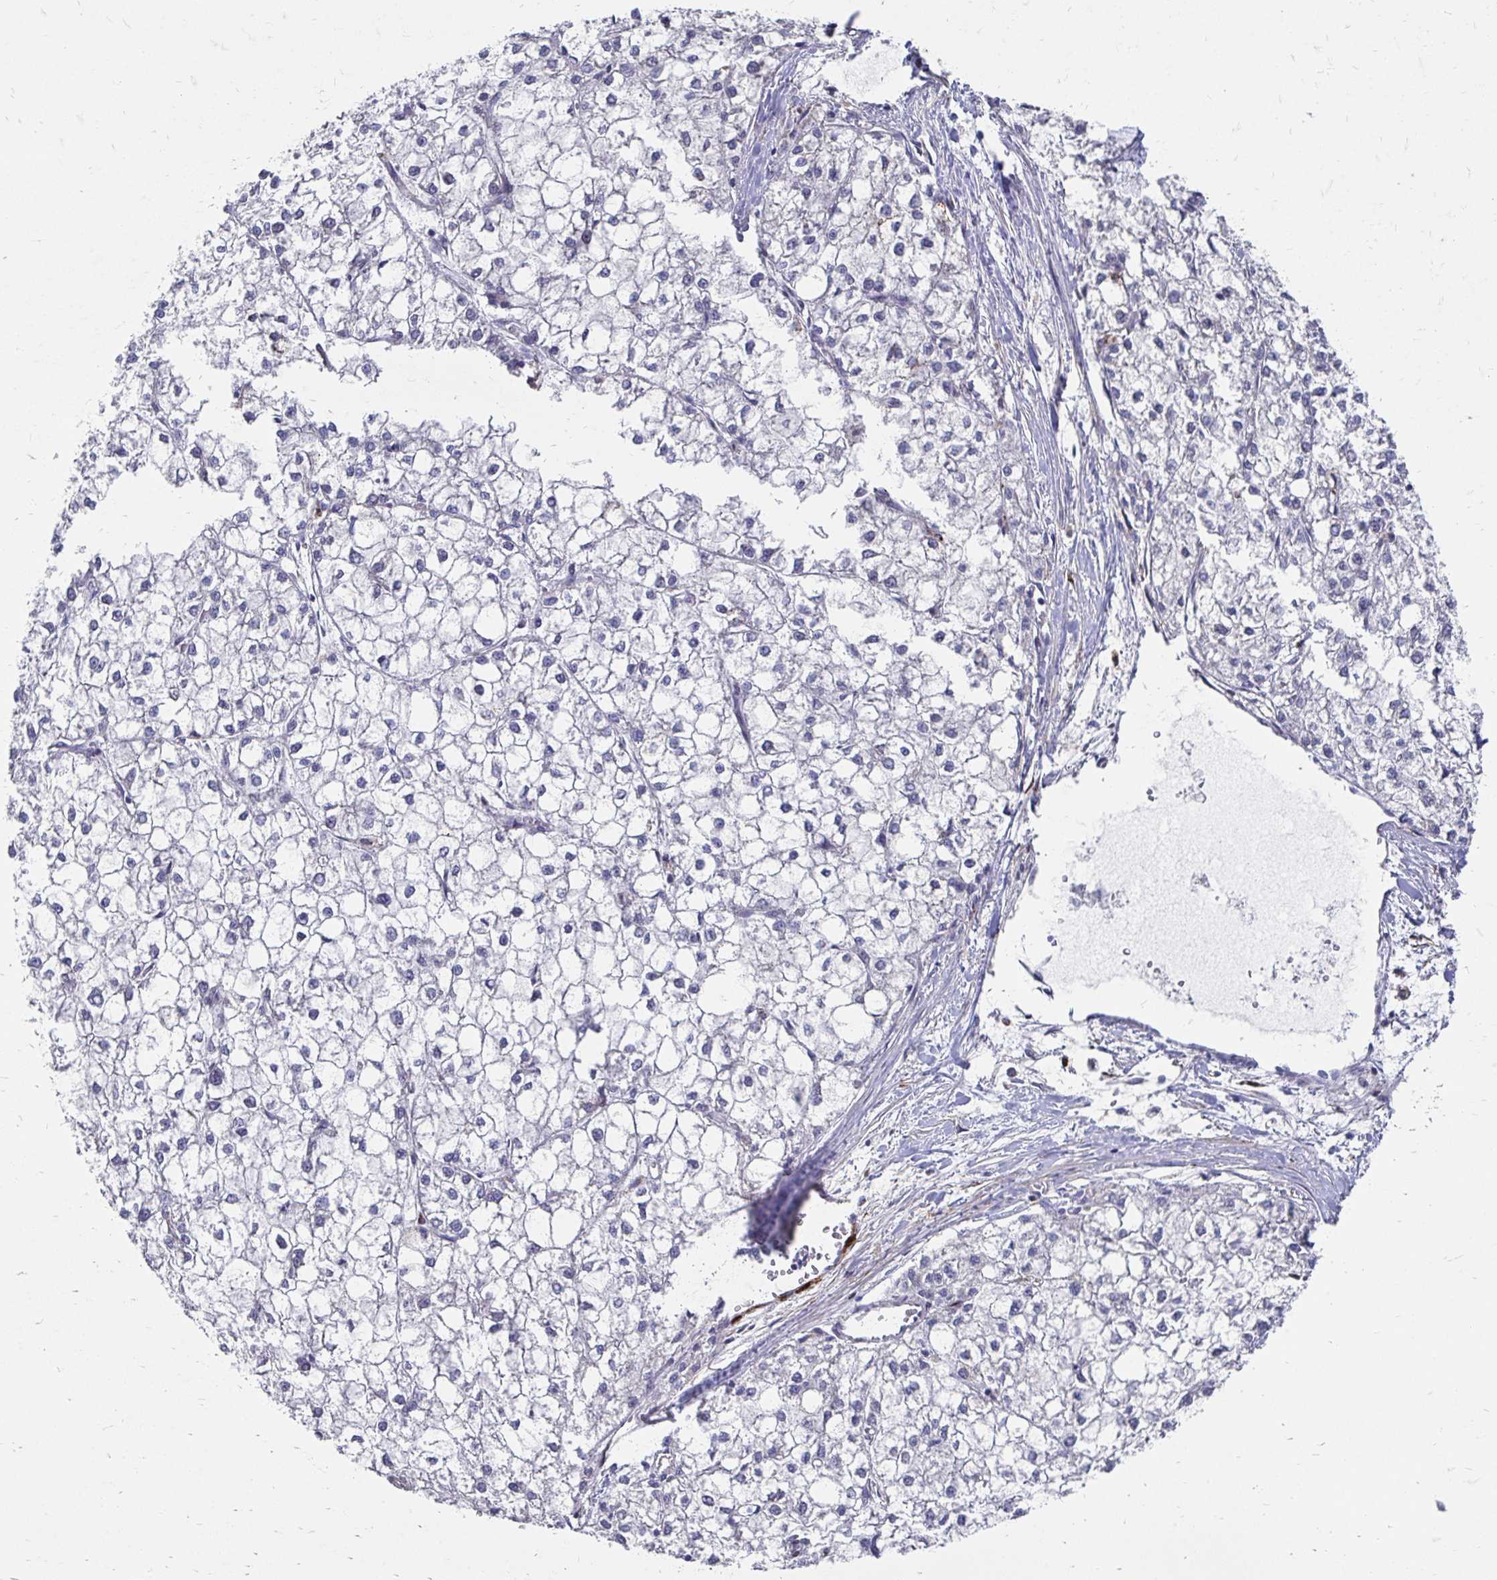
{"staining": {"intensity": "negative", "quantity": "none", "location": "none"}, "tissue": "liver cancer", "cell_type": "Tumor cells", "image_type": "cancer", "snomed": [{"axis": "morphology", "description": "Carcinoma, Hepatocellular, NOS"}, {"axis": "topography", "description": "Liver"}], "caption": "Liver cancer (hepatocellular carcinoma) was stained to show a protein in brown. There is no significant expression in tumor cells. The staining is performed using DAB brown chromogen with nuclei counter-stained in using hematoxylin.", "gene": "CDKL1", "patient": {"sex": "female", "age": 43}}